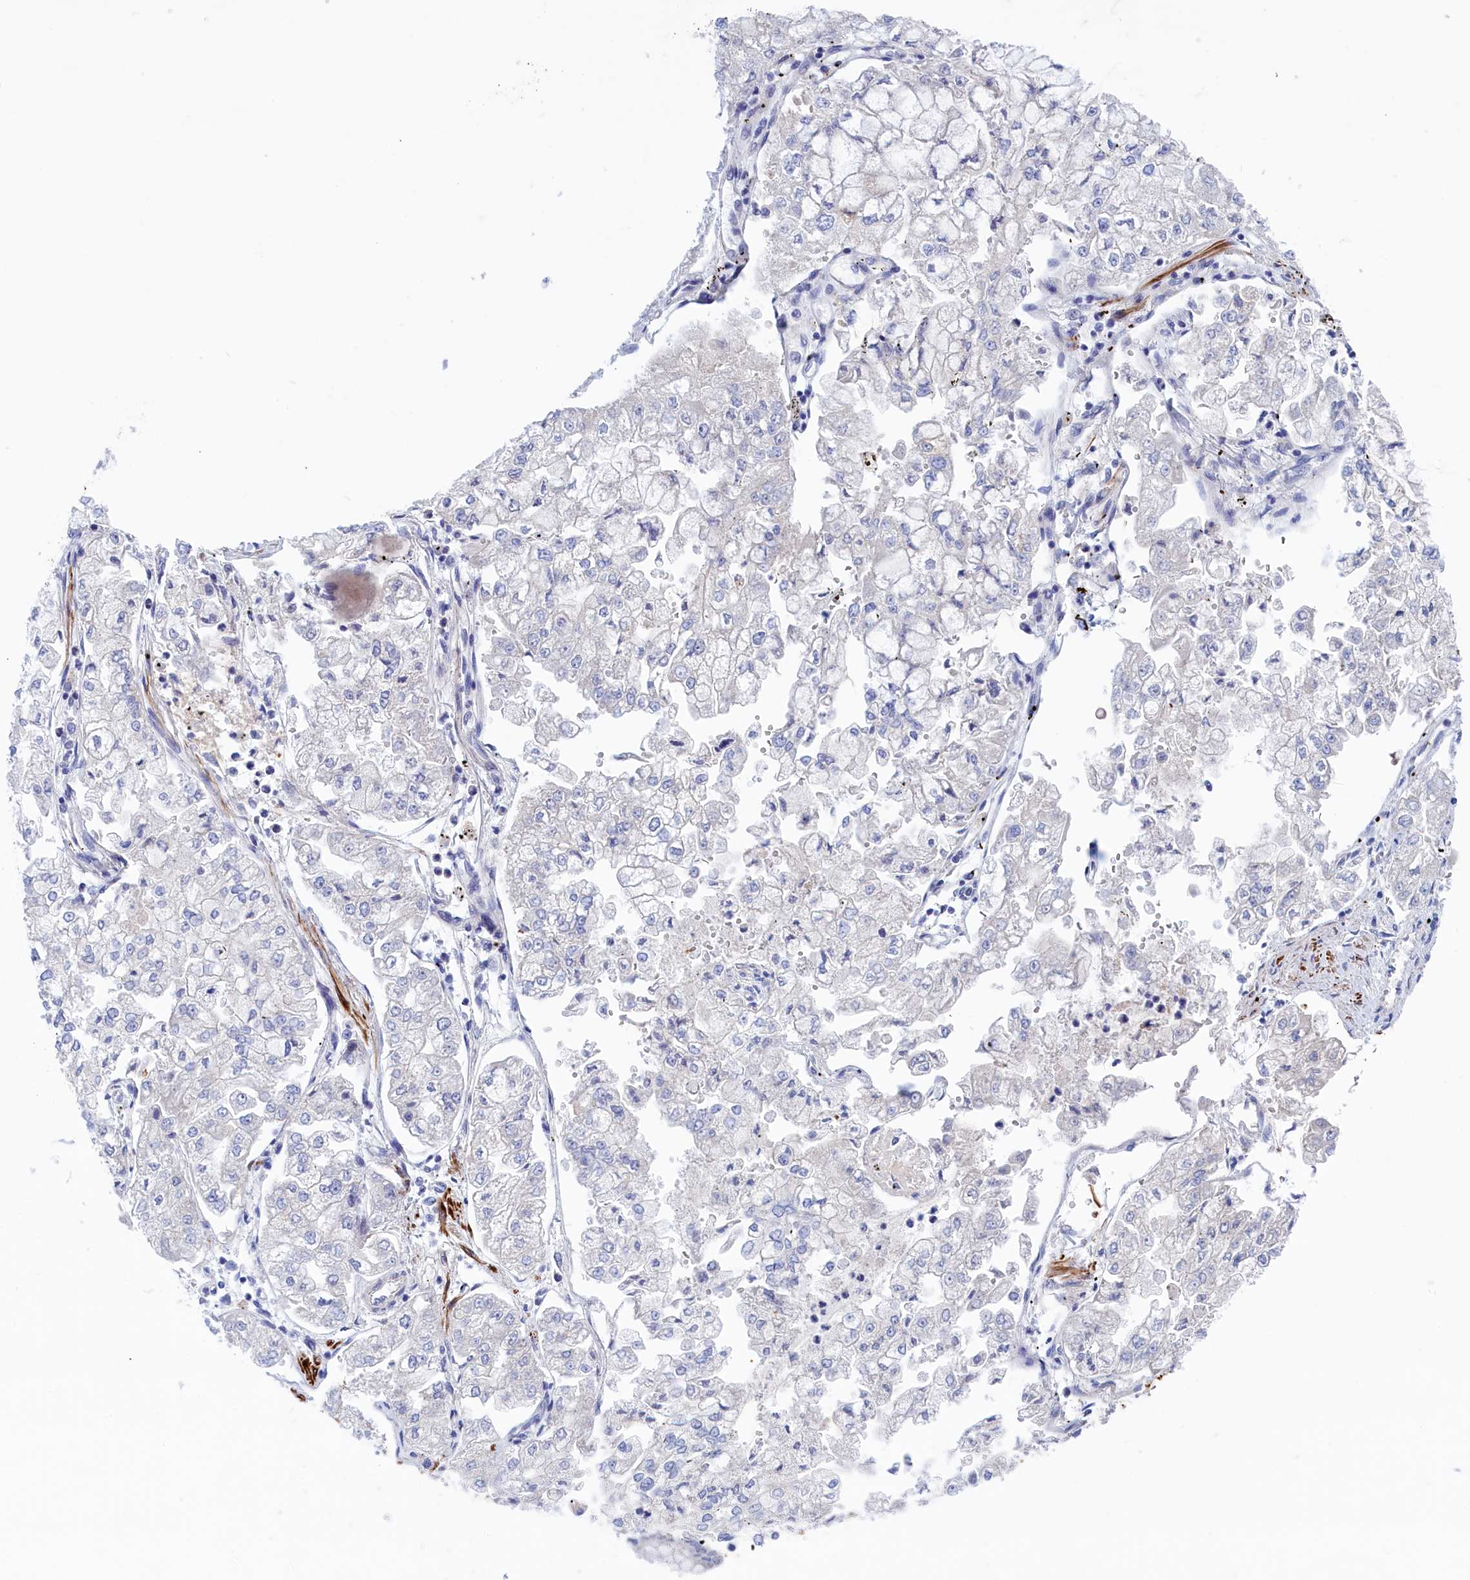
{"staining": {"intensity": "negative", "quantity": "none", "location": "none"}, "tissue": "stomach cancer", "cell_type": "Tumor cells", "image_type": "cancer", "snomed": [{"axis": "morphology", "description": "Adenocarcinoma, NOS"}, {"axis": "topography", "description": "Stomach"}], "caption": "Image shows no significant protein staining in tumor cells of stomach cancer (adenocarcinoma).", "gene": "WDR83", "patient": {"sex": "male", "age": 76}}